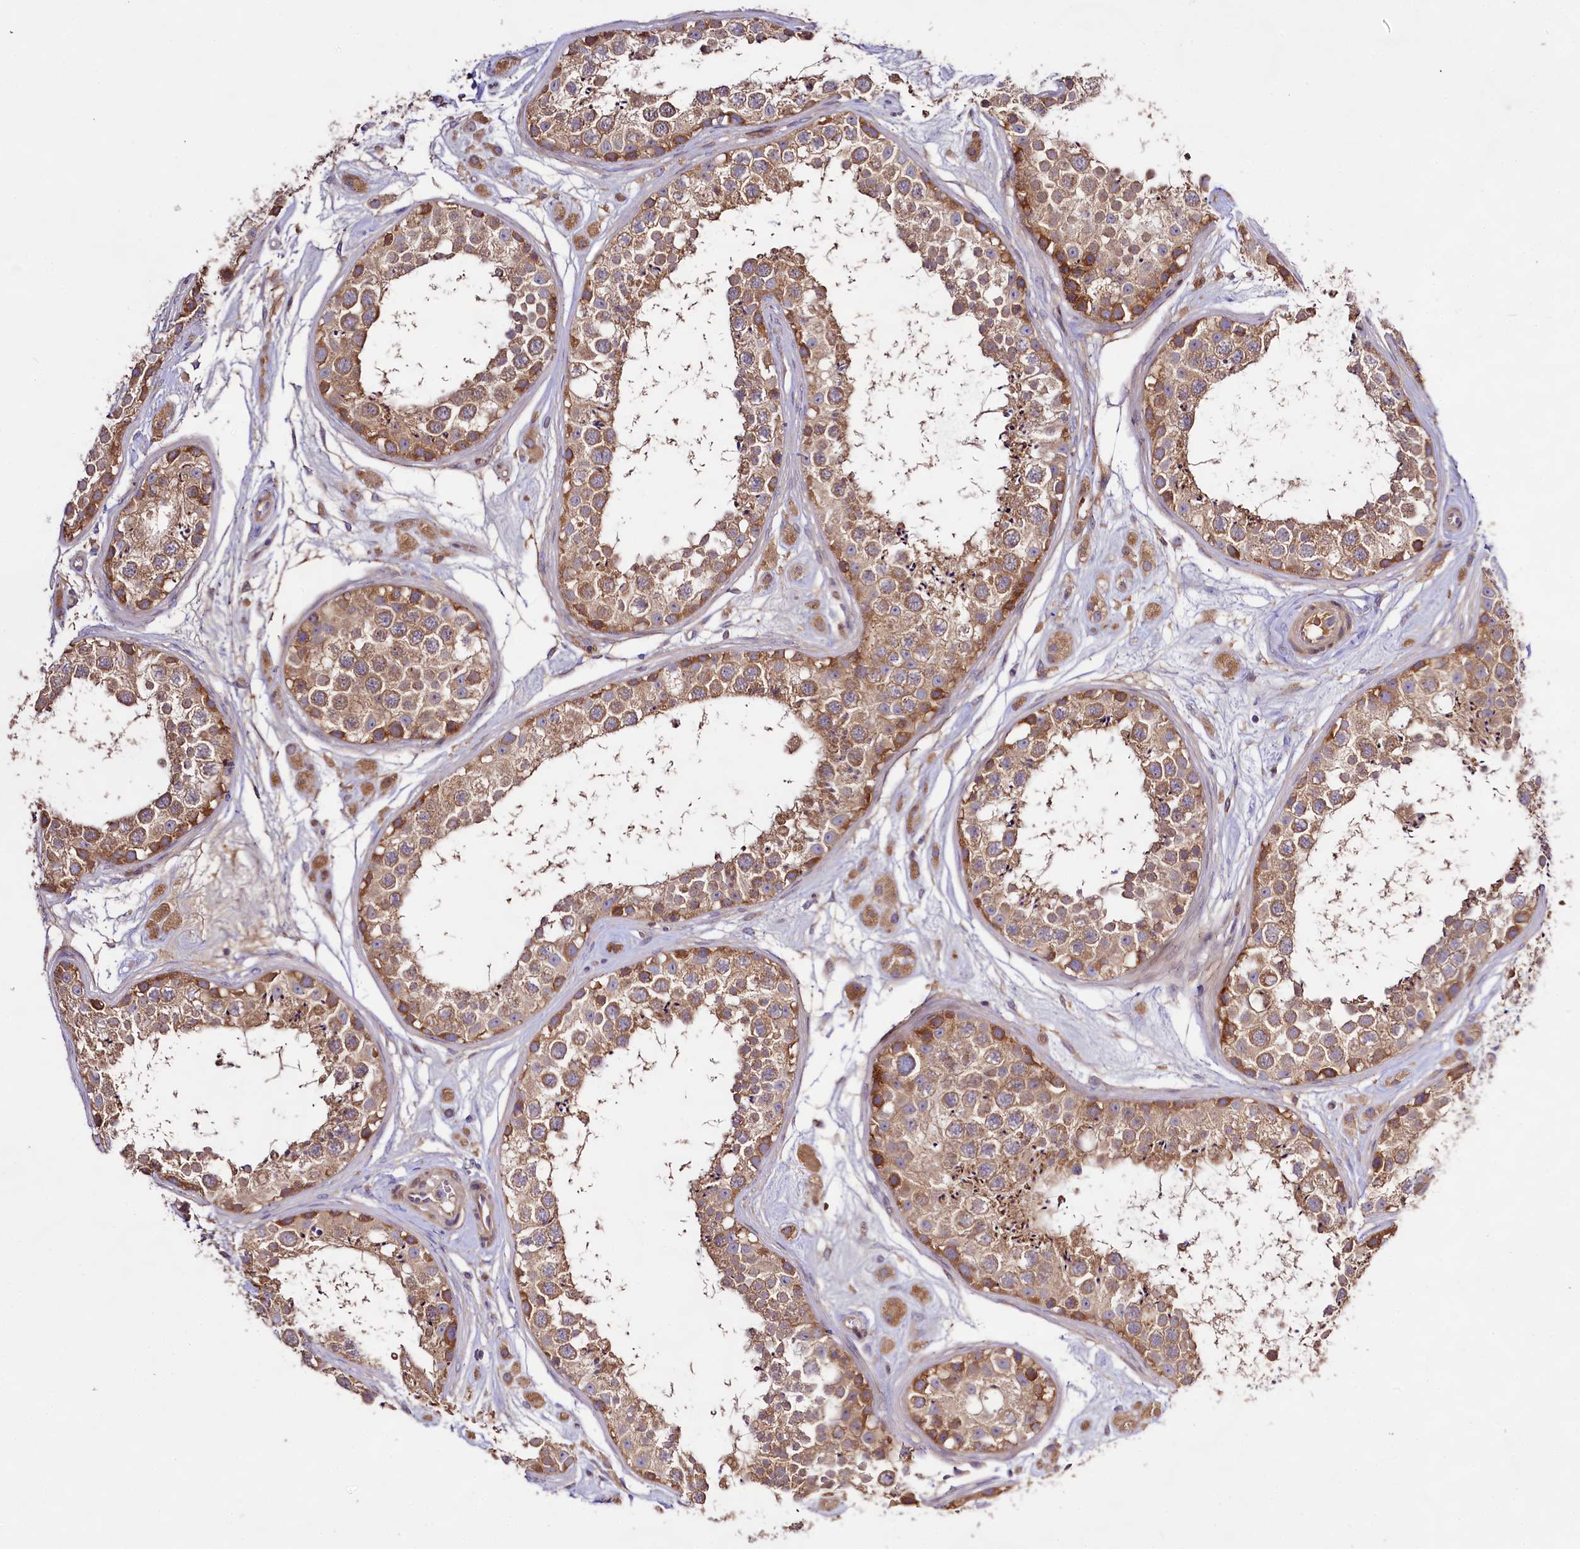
{"staining": {"intensity": "moderate", "quantity": ">75%", "location": "cytoplasmic/membranous"}, "tissue": "testis", "cell_type": "Cells in seminiferous ducts", "image_type": "normal", "snomed": [{"axis": "morphology", "description": "Normal tissue, NOS"}, {"axis": "topography", "description": "Testis"}], "caption": "The image displays immunohistochemical staining of normal testis. There is moderate cytoplasmic/membranous expression is seen in approximately >75% of cells in seminiferous ducts.", "gene": "DMXL2", "patient": {"sex": "male", "age": 25}}